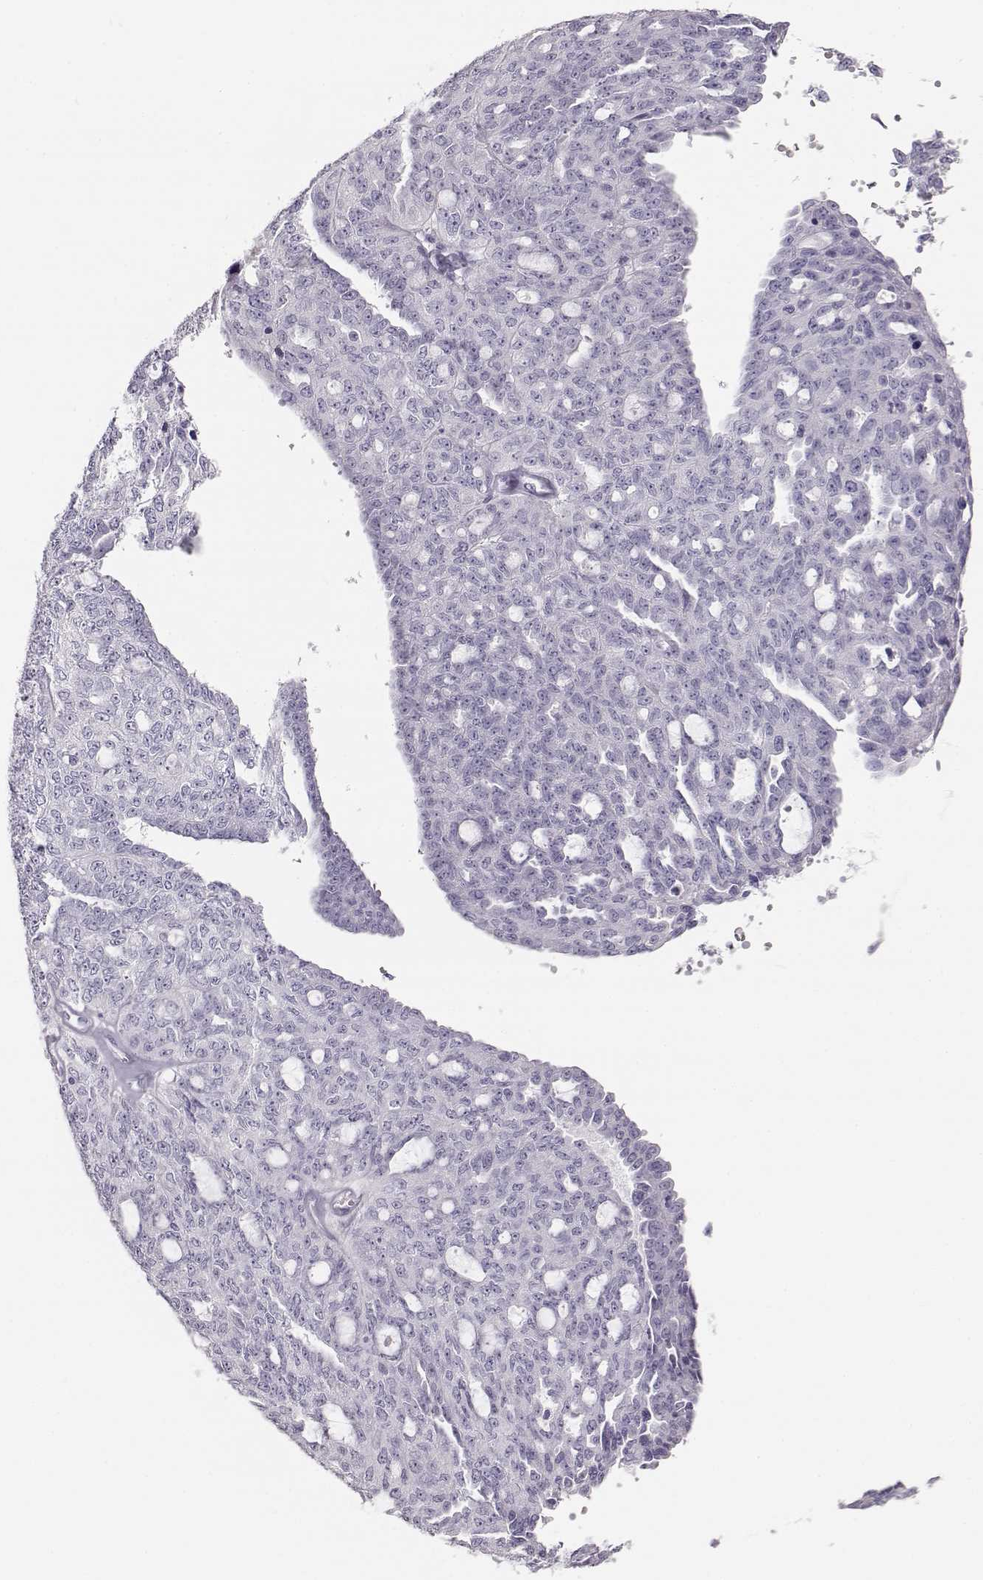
{"staining": {"intensity": "negative", "quantity": "none", "location": "none"}, "tissue": "ovarian cancer", "cell_type": "Tumor cells", "image_type": "cancer", "snomed": [{"axis": "morphology", "description": "Cystadenocarcinoma, serous, NOS"}, {"axis": "topography", "description": "Ovary"}], "caption": "This is an immunohistochemistry micrograph of ovarian cancer (serous cystadenocarcinoma). There is no positivity in tumor cells.", "gene": "LEPR", "patient": {"sex": "female", "age": 71}}